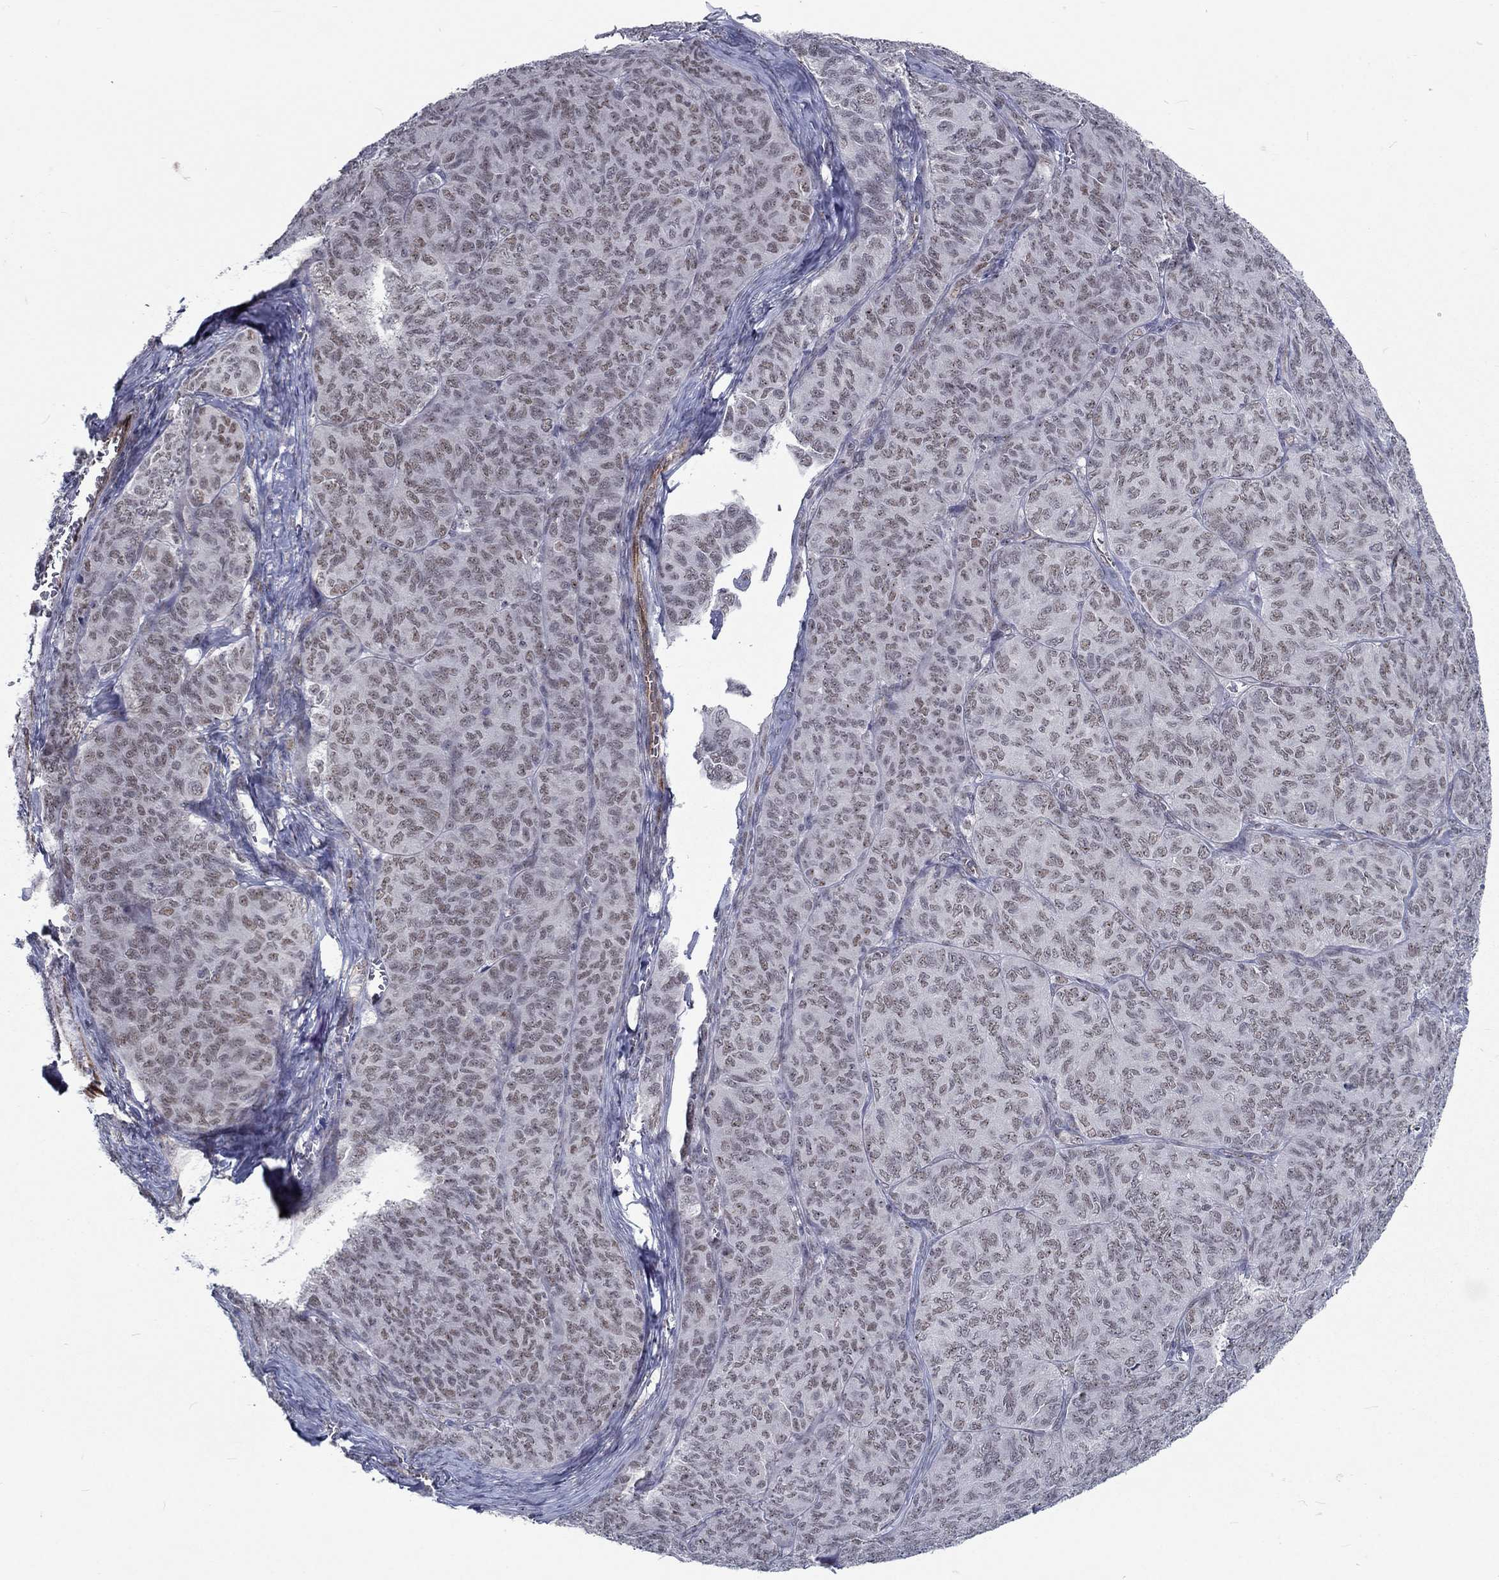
{"staining": {"intensity": "weak", "quantity": "25%-75%", "location": "nuclear"}, "tissue": "ovarian cancer", "cell_type": "Tumor cells", "image_type": "cancer", "snomed": [{"axis": "morphology", "description": "Carcinoma, endometroid"}, {"axis": "topography", "description": "Ovary"}], "caption": "This is an image of IHC staining of endometroid carcinoma (ovarian), which shows weak staining in the nuclear of tumor cells.", "gene": "ZBED1", "patient": {"sex": "female", "age": 80}}